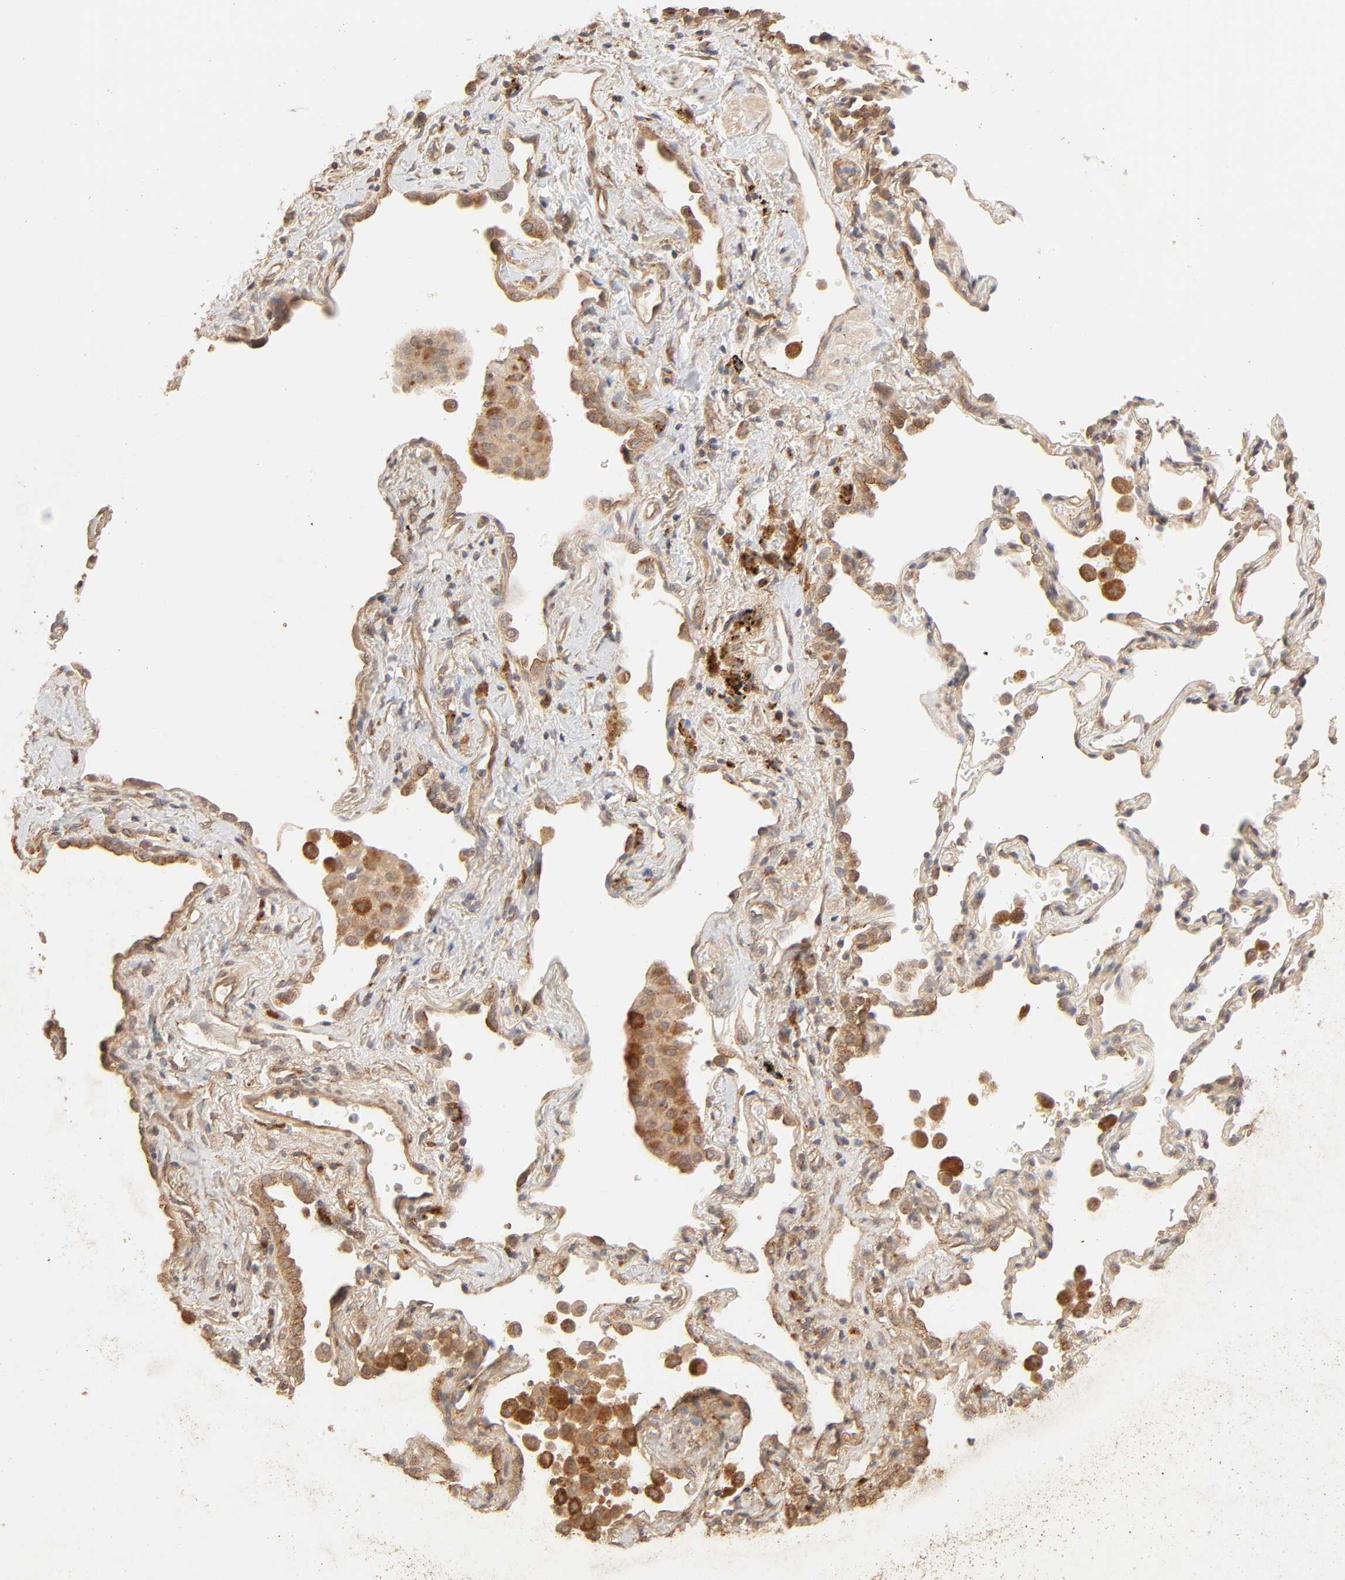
{"staining": {"intensity": "moderate", "quantity": ">75%", "location": "cytoplasmic/membranous"}, "tissue": "lung cancer", "cell_type": "Tumor cells", "image_type": "cancer", "snomed": [{"axis": "morphology", "description": "Squamous cell carcinoma, NOS"}, {"axis": "topography", "description": "Lung"}], "caption": "The image exhibits immunohistochemical staining of lung squamous cell carcinoma. There is moderate cytoplasmic/membranous staining is appreciated in about >75% of tumor cells. The protein of interest is shown in brown color, while the nuclei are stained blue.", "gene": "EPS8", "patient": {"sex": "female", "age": 67}}